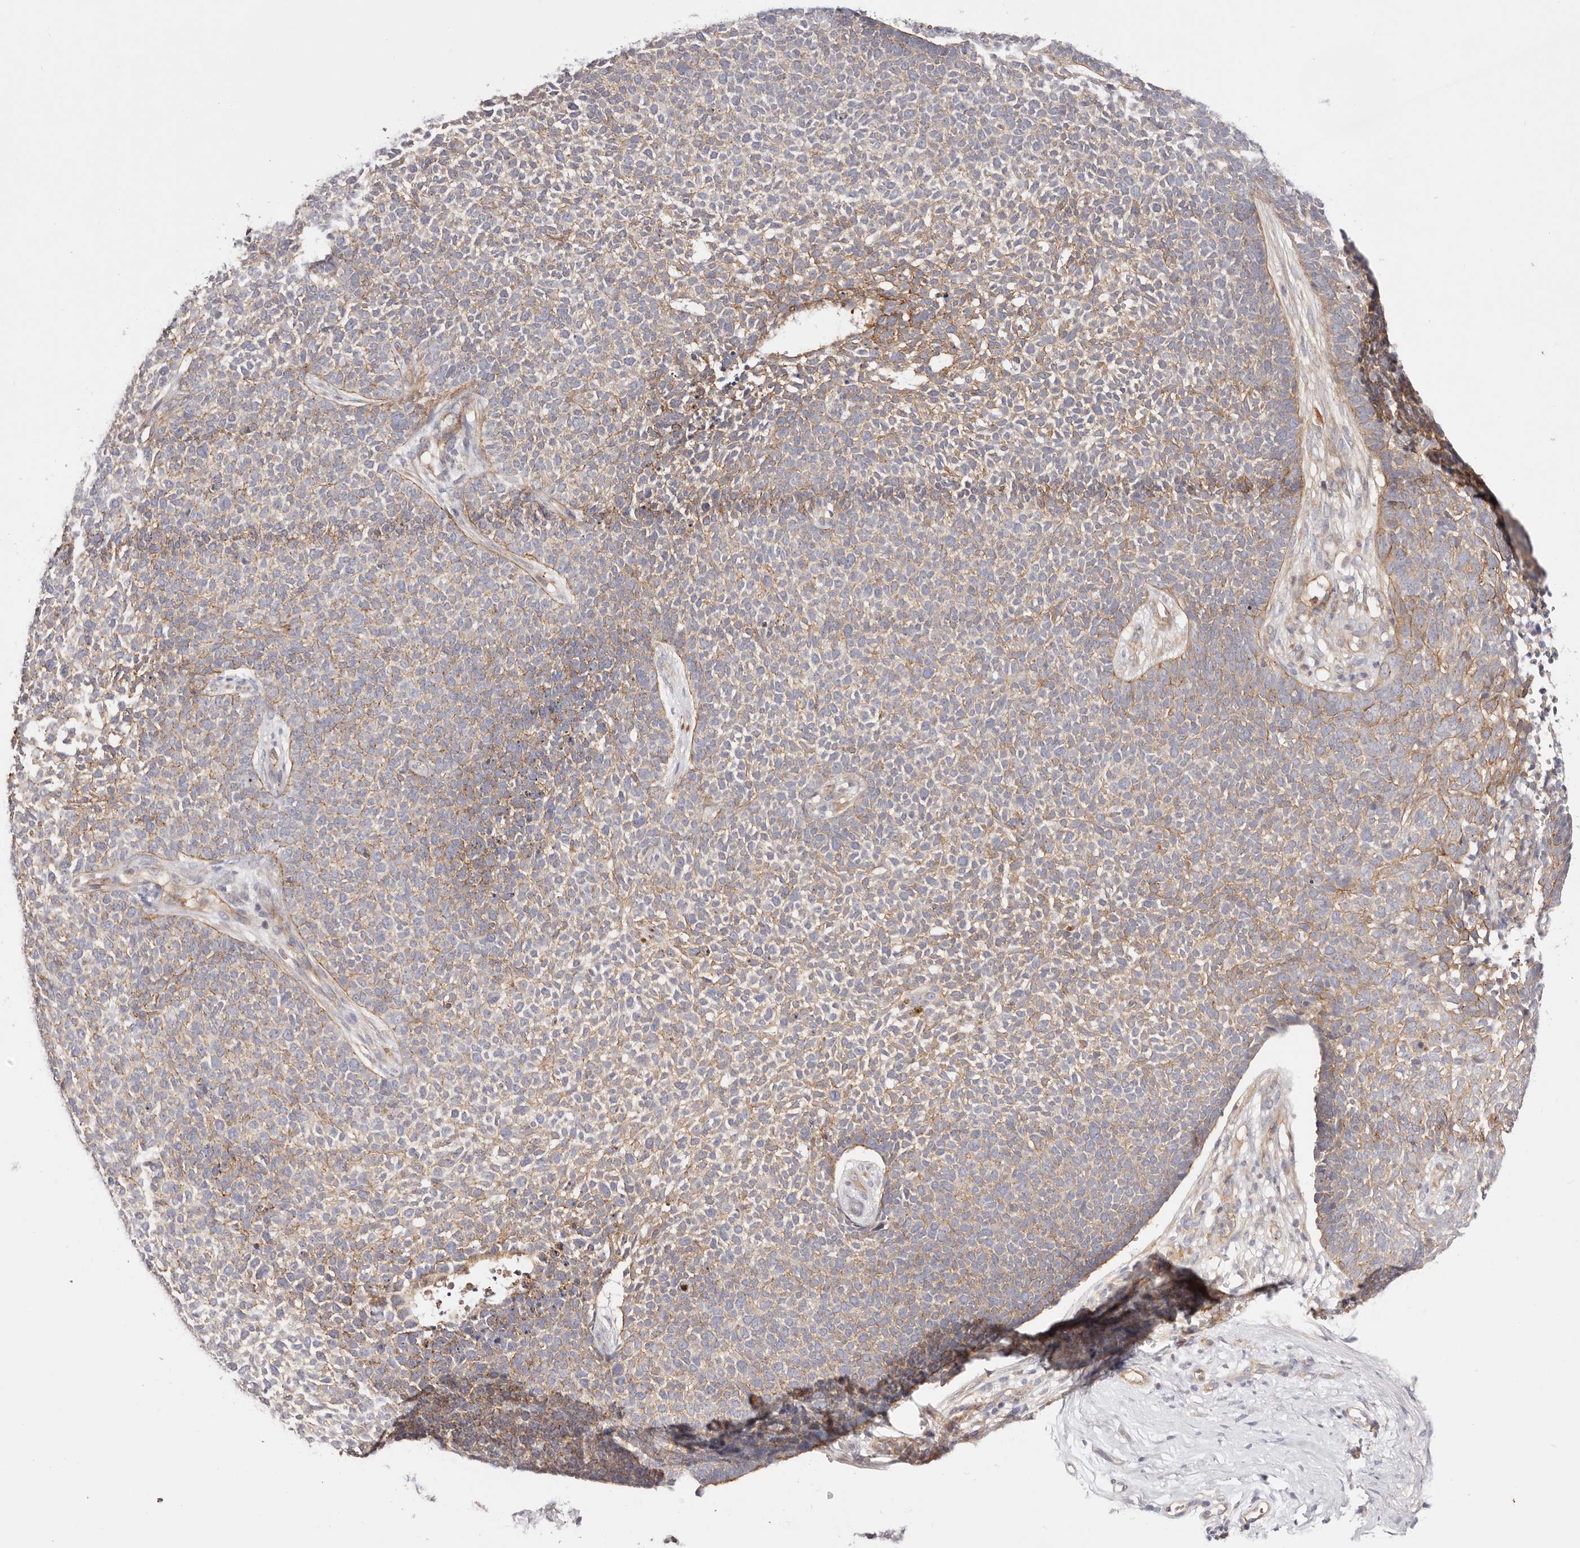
{"staining": {"intensity": "moderate", "quantity": ">75%", "location": "cytoplasmic/membranous"}, "tissue": "skin cancer", "cell_type": "Tumor cells", "image_type": "cancer", "snomed": [{"axis": "morphology", "description": "Basal cell carcinoma"}, {"axis": "topography", "description": "Skin"}], "caption": "Protein expression by immunohistochemistry shows moderate cytoplasmic/membranous staining in about >75% of tumor cells in skin basal cell carcinoma.", "gene": "SLC35B2", "patient": {"sex": "female", "age": 84}}